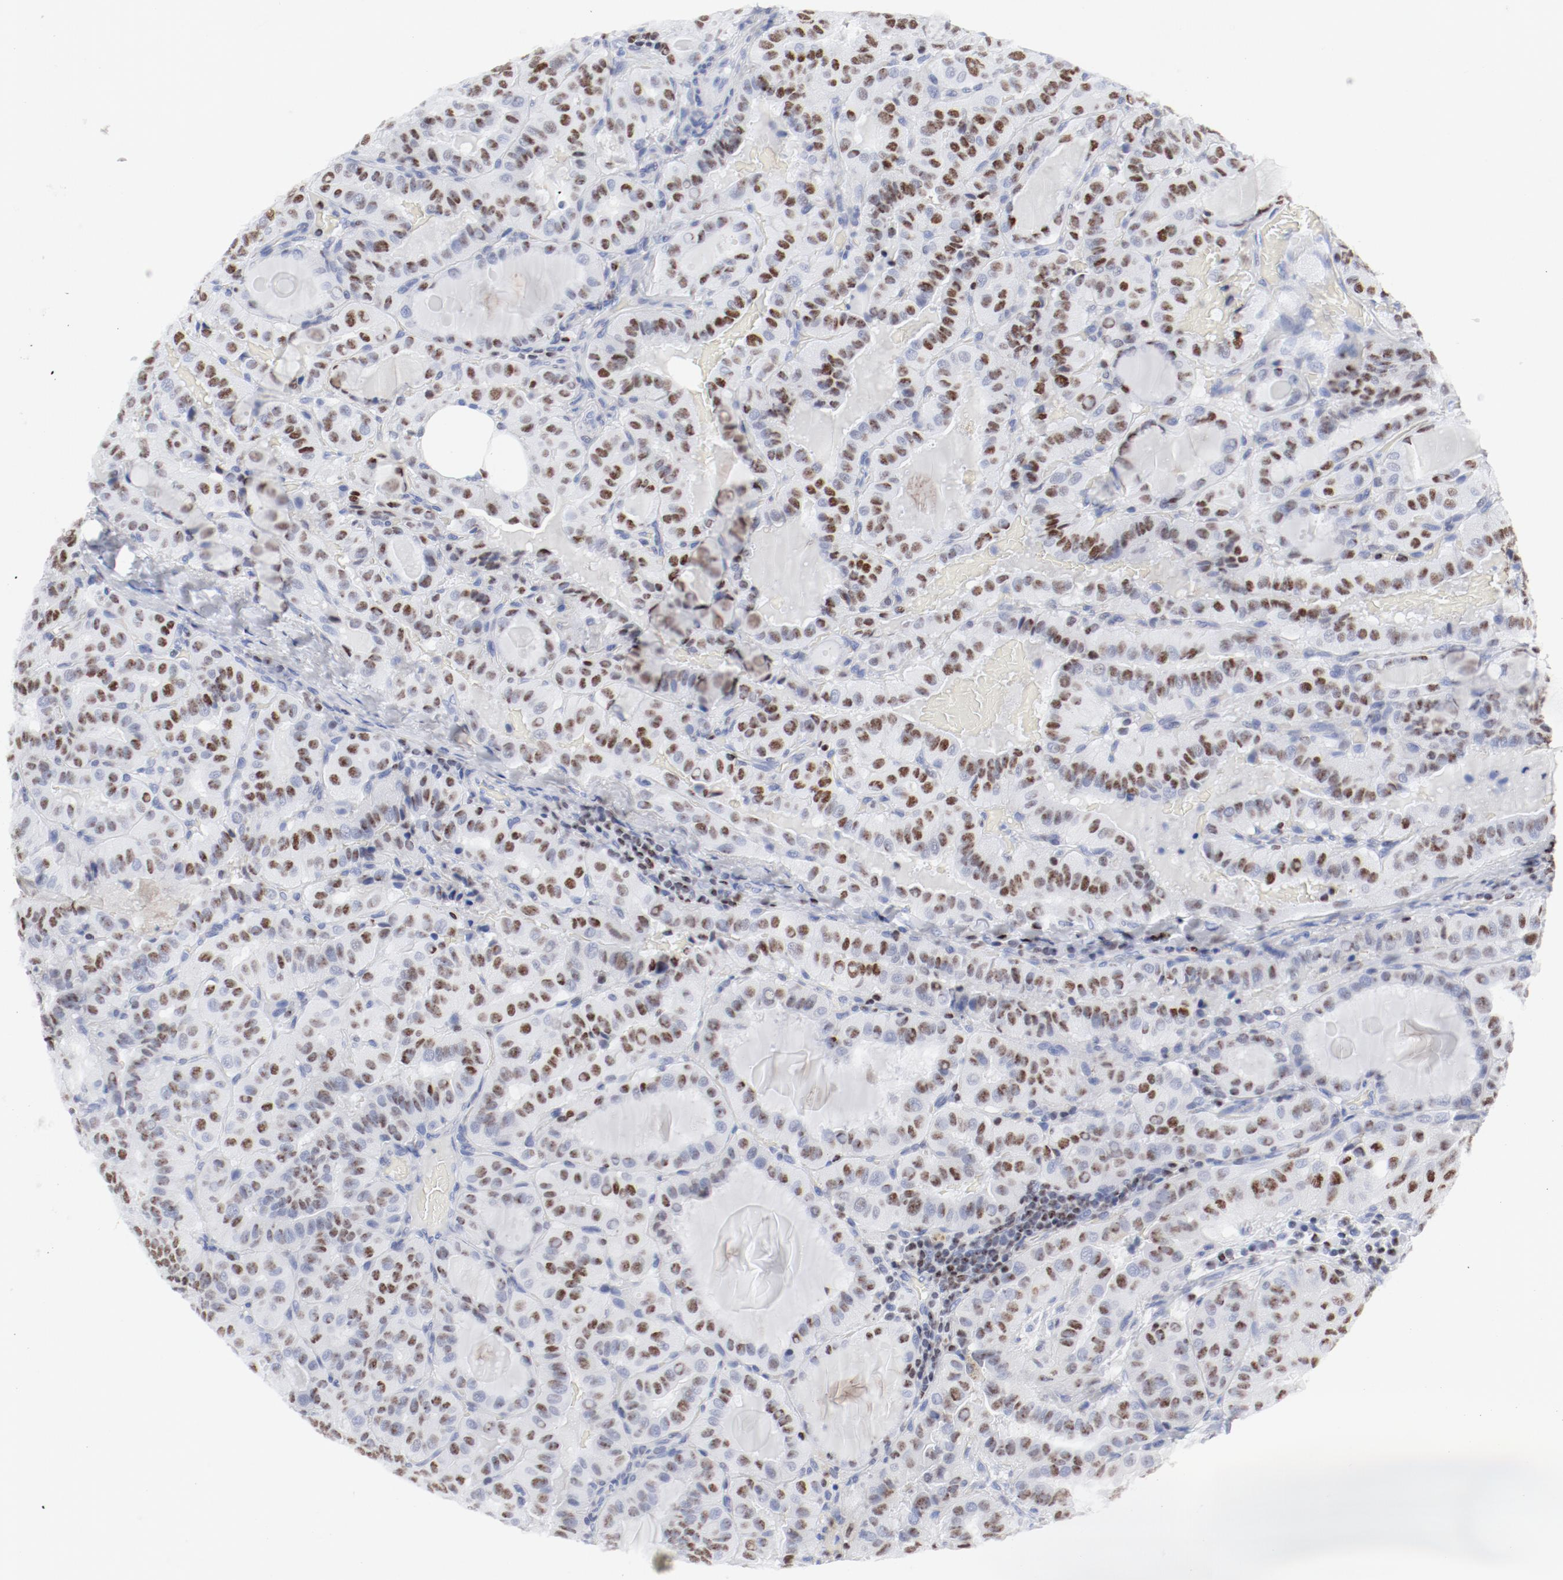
{"staining": {"intensity": "moderate", "quantity": "25%-75%", "location": "nuclear"}, "tissue": "thyroid cancer", "cell_type": "Tumor cells", "image_type": "cancer", "snomed": [{"axis": "morphology", "description": "Papillary adenocarcinoma, NOS"}, {"axis": "topography", "description": "Thyroid gland"}], "caption": "Immunohistochemical staining of human papillary adenocarcinoma (thyroid) reveals medium levels of moderate nuclear positivity in approximately 25%-75% of tumor cells.", "gene": "SMARCC2", "patient": {"sex": "male", "age": 77}}